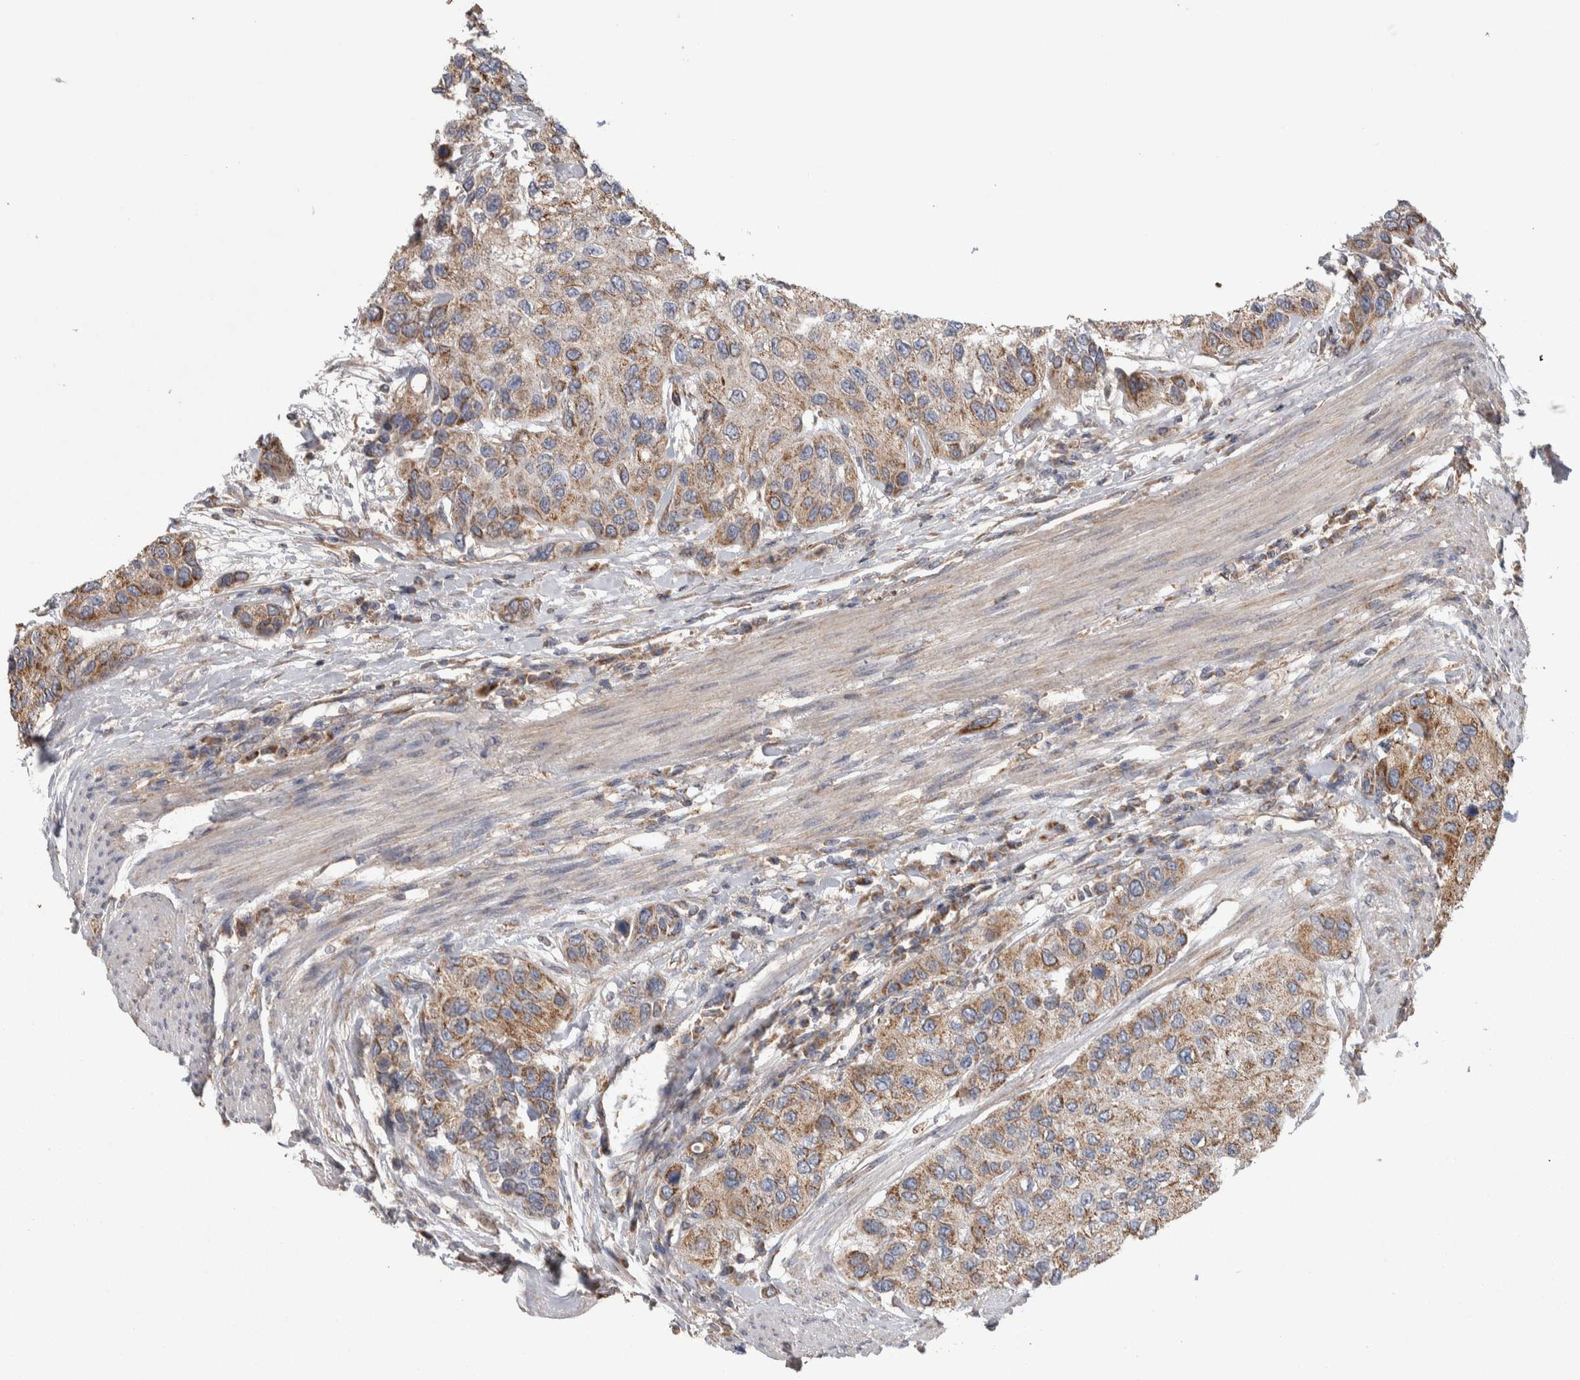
{"staining": {"intensity": "moderate", "quantity": ">75%", "location": "cytoplasmic/membranous"}, "tissue": "urothelial cancer", "cell_type": "Tumor cells", "image_type": "cancer", "snomed": [{"axis": "morphology", "description": "Urothelial carcinoma, High grade"}, {"axis": "topography", "description": "Urinary bladder"}], "caption": "The histopathology image exhibits staining of high-grade urothelial carcinoma, revealing moderate cytoplasmic/membranous protein staining (brown color) within tumor cells. (IHC, brightfield microscopy, high magnification).", "gene": "SCO1", "patient": {"sex": "female", "age": 56}}